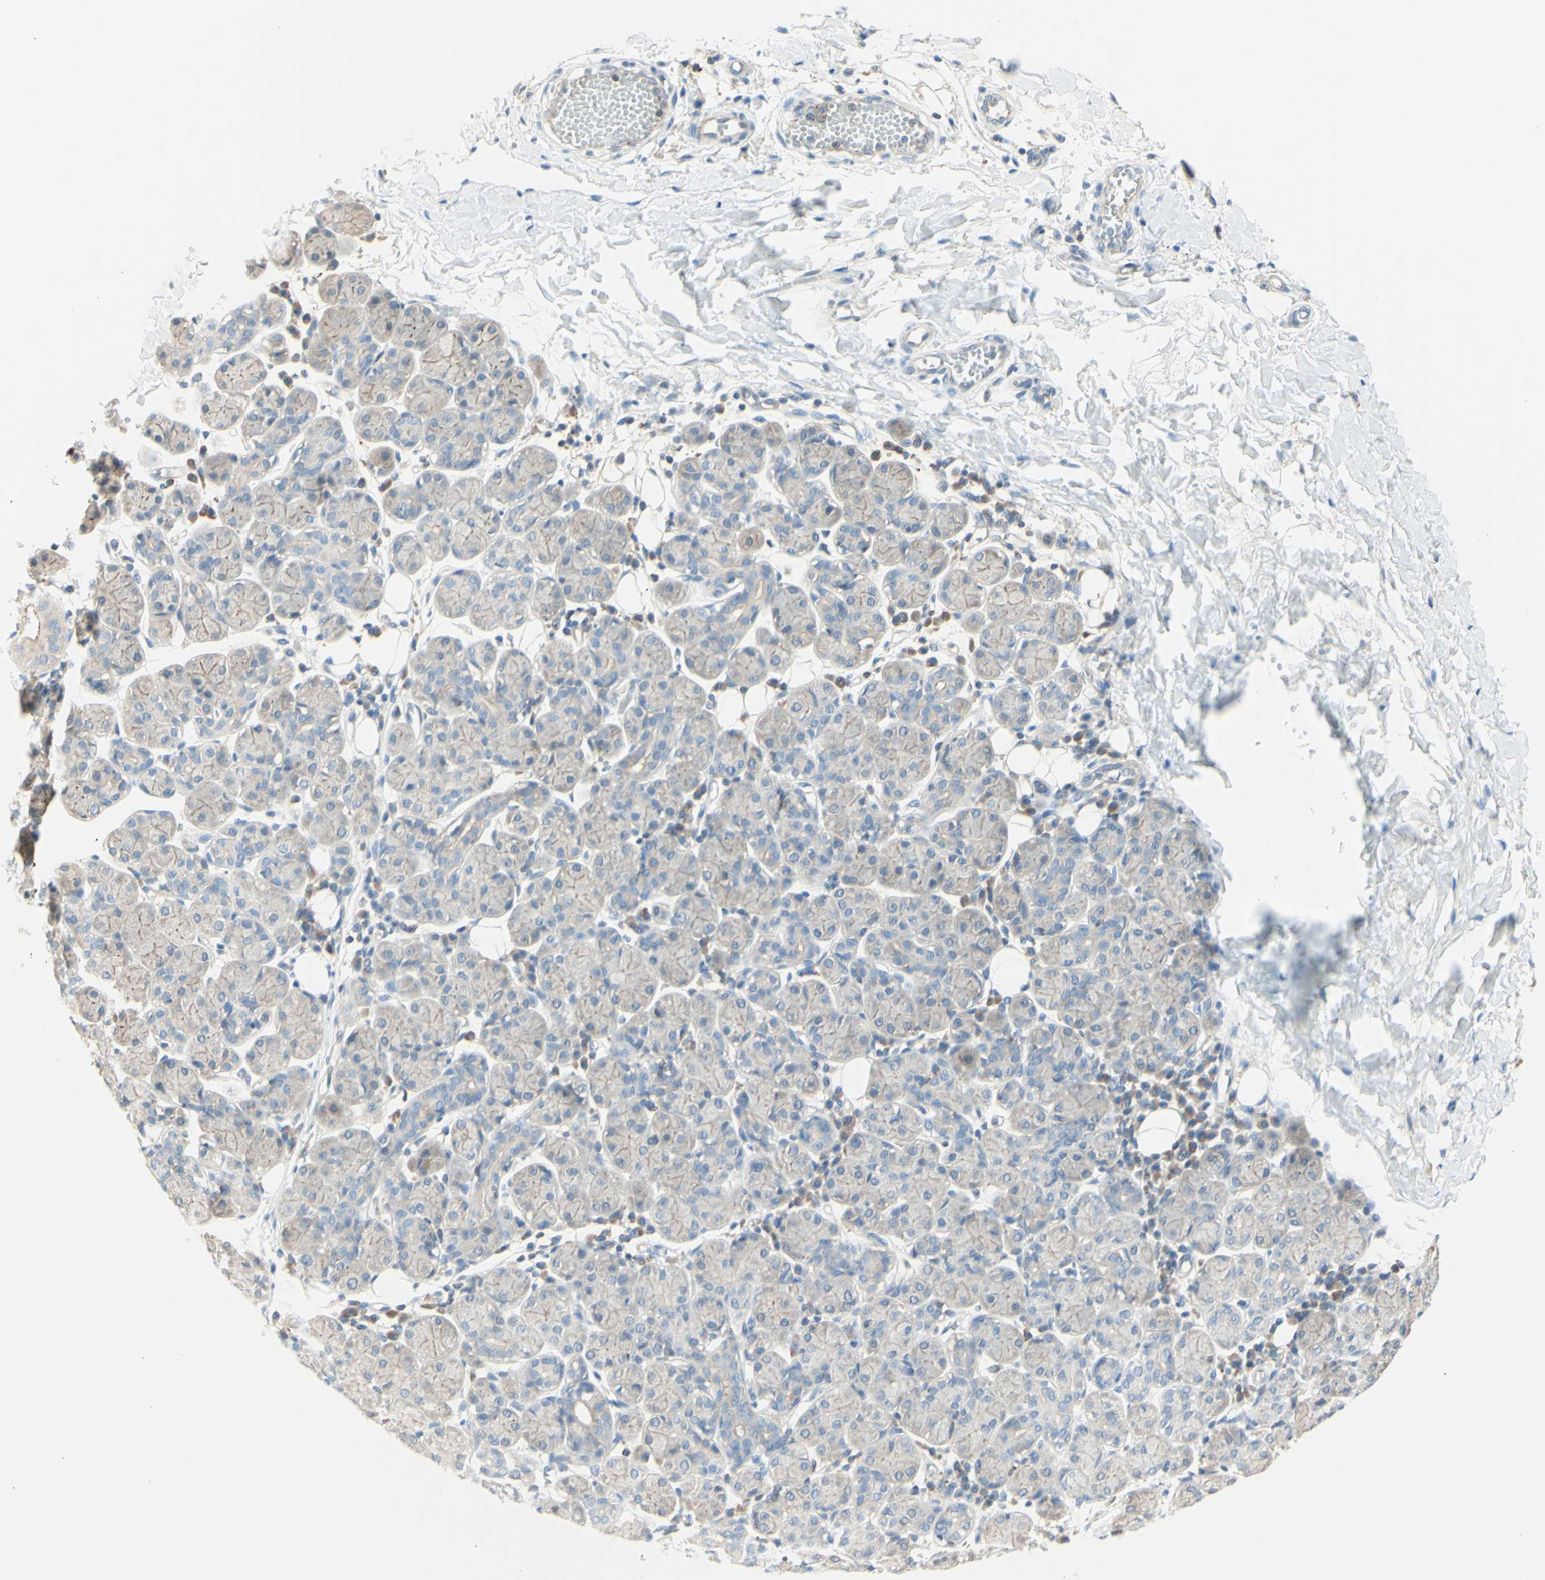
{"staining": {"intensity": "weak", "quantity": "<25%", "location": "cytoplasmic/membranous"}, "tissue": "salivary gland", "cell_type": "Glandular cells", "image_type": "normal", "snomed": [{"axis": "morphology", "description": "Normal tissue, NOS"}, {"axis": "morphology", "description": "Inflammation, NOS"}, {"axis": "topography", "description": "Lymph node"}, {"axis": "topography", "description": "Salivary gland"}], "caption": "Immunohistochemical staining of unremarkable salivary gland shows no significant staining in glandular cells.", "gene": "MTM1", "patient": {"sex": "male", "age": 3}}